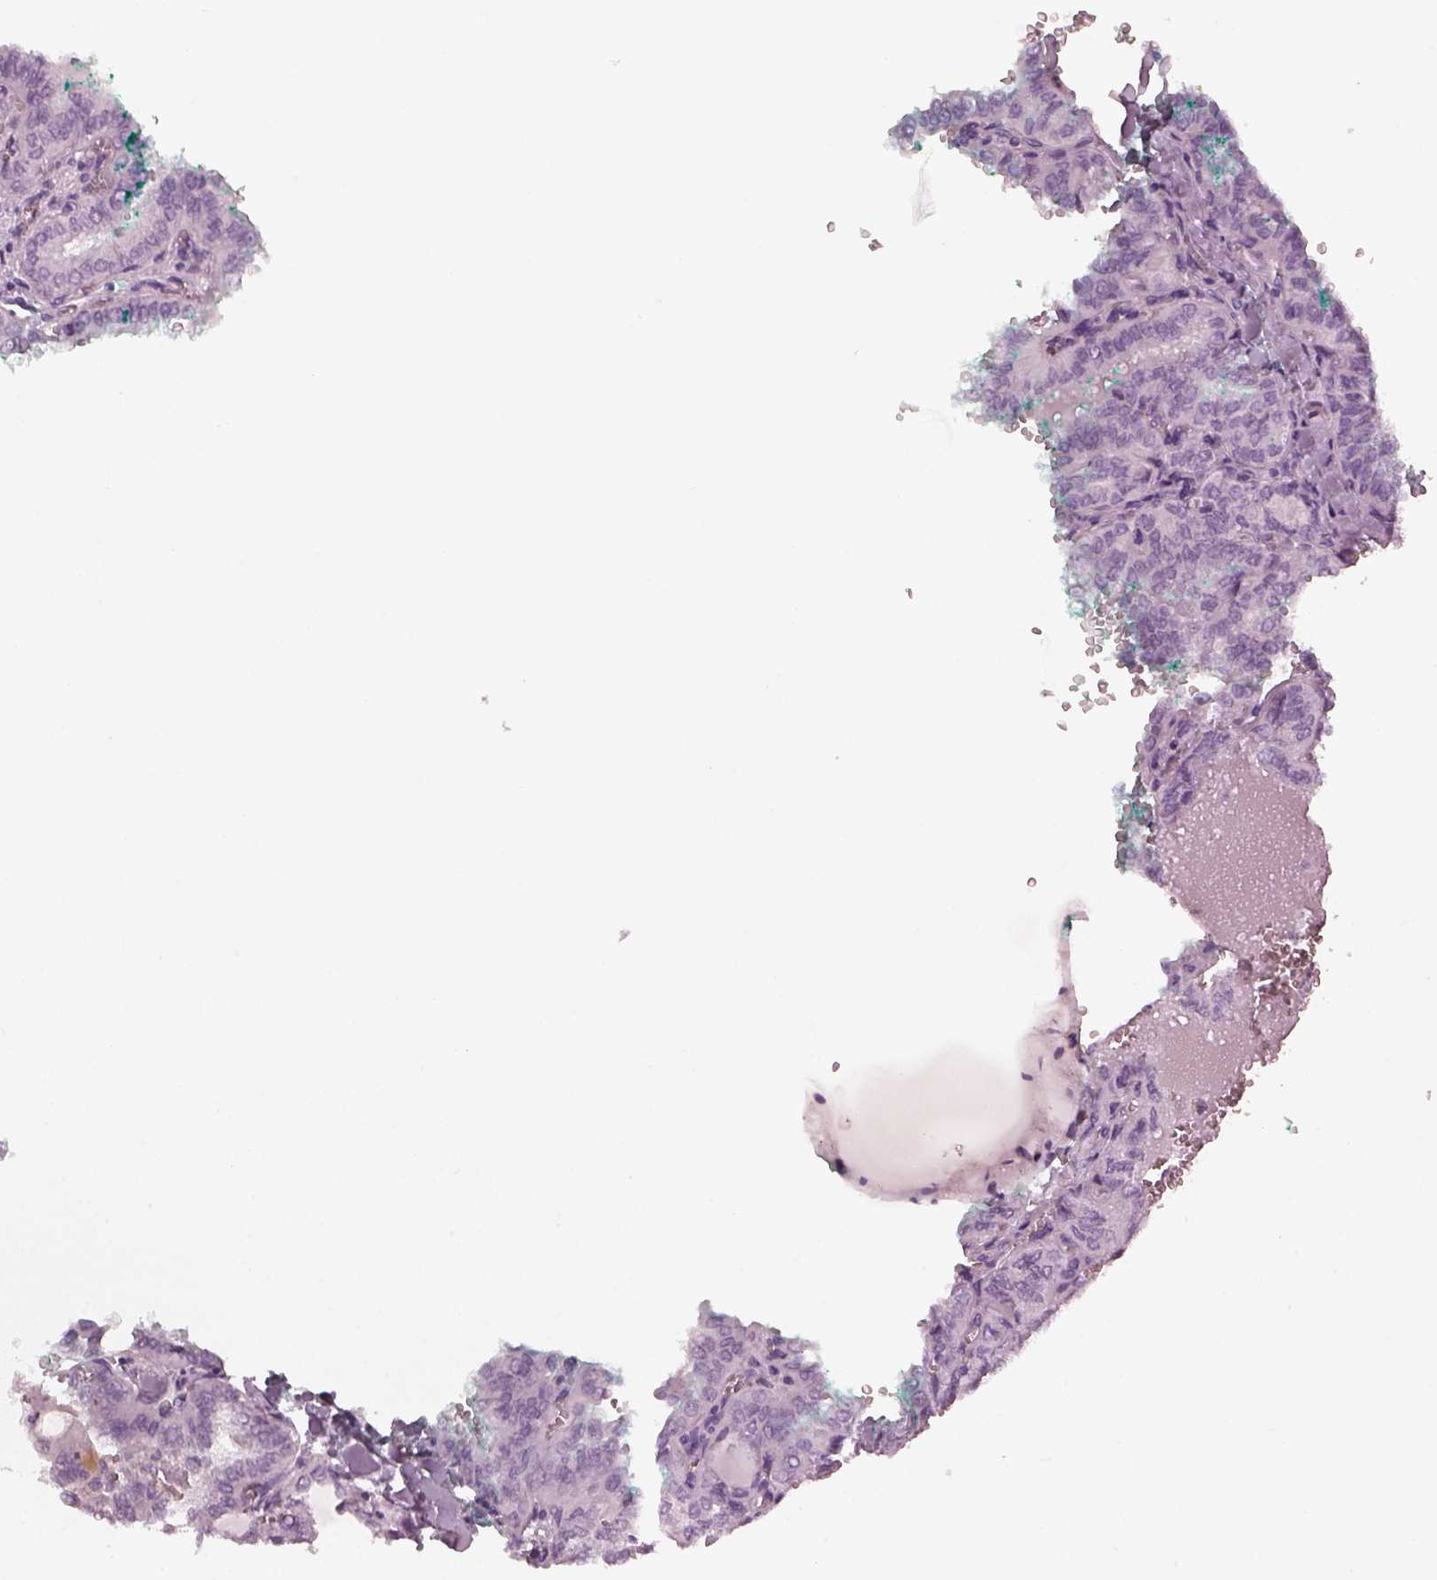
{"staining": {"intensity": "negative", "quantity": "none", "location": "none"}, "tissue": "thyroid cancer", "cell_type": "Tumor cells", "image_type": "cancer", "snomed": [{"axis": "morphology", "description": "Papillary adenocarcinoma, NOS"}, {"axis": "topography", "description": "Thyroid gland"}], "caption": "A histopathology image of human thyroid cancer is negative for staining in tumor cells. Nuclei are stained in blue.", "gene": "PDC", "patient": {"sex": "female", "age": 41}}